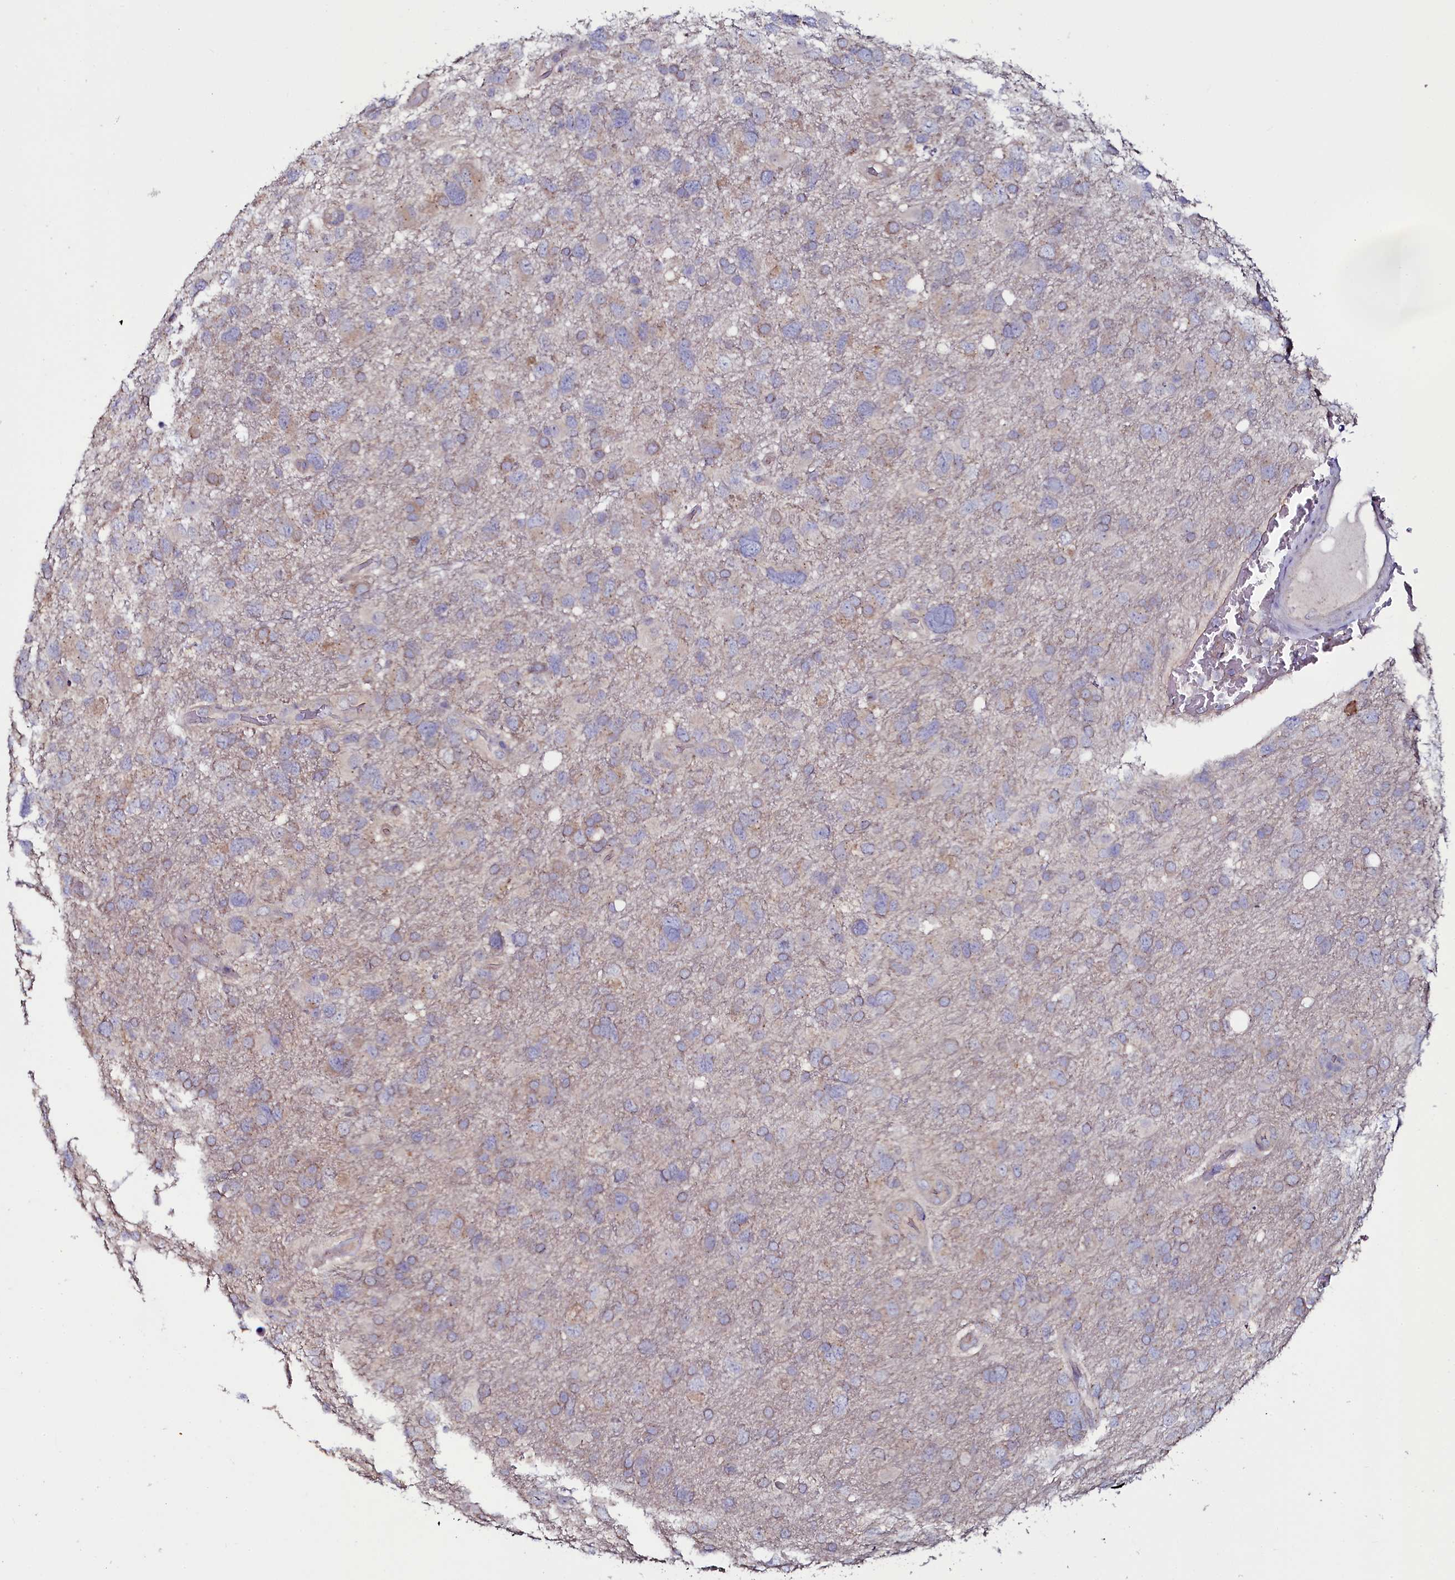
{"staining": {"intensity": "weak", "quantity": "<25%", "location": "cytoplasmic/membranous"}, "tissue": "glioma", "cell_type": "Tumor cells", "image_type": "cancer", "snomed": [{"axis": "morphology", "description": "Glioma, malignant, High grade"}, {"axis": "topography", "description": "Brain"}], "caption": "Immunohistochemistry (IHC) of glioma displays no expression in tumor cells.", "gene": "USPL1", "patient": {"sex": "male", "age": 61}}